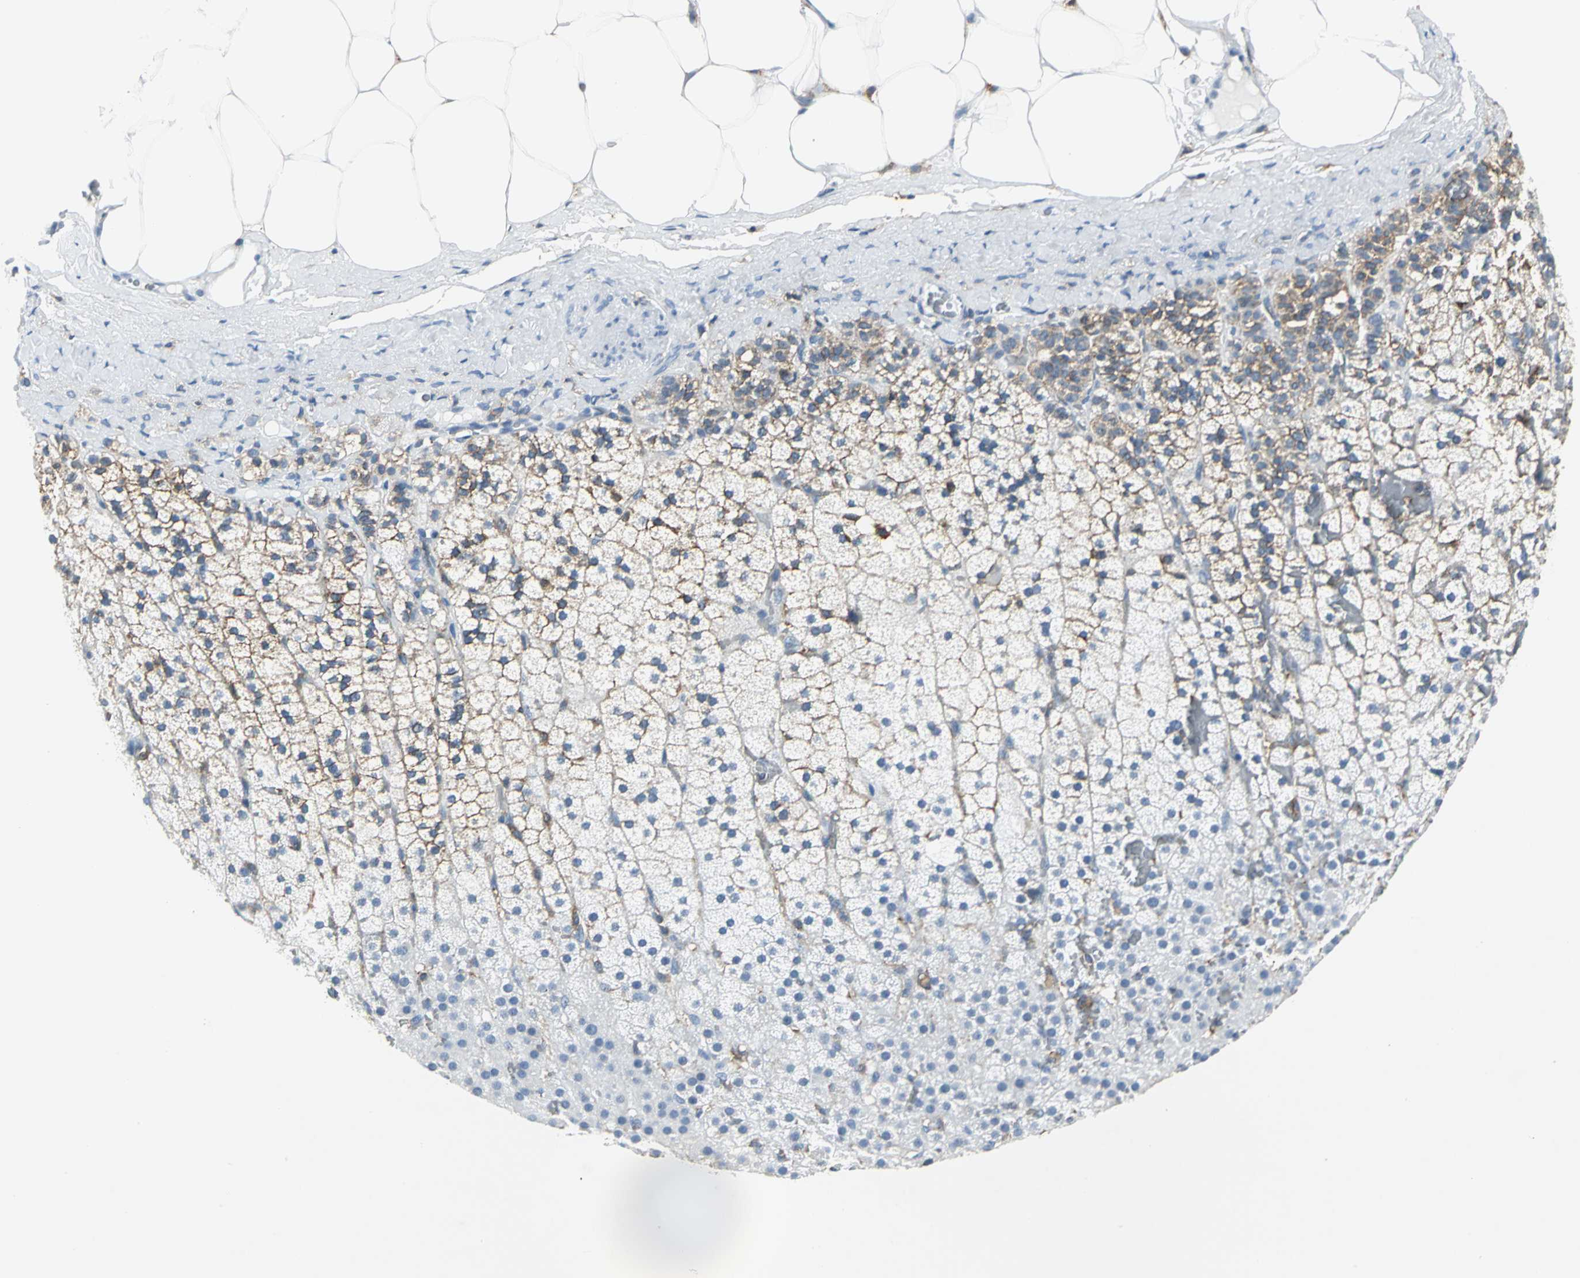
{"staining": {"intensity": "moderate", "quantity": "<25%", "location": "cytoplasmic/membranous"}, "tissue": "adrenal gland", "cell_type": "Glandular cells", "image_type": "normal", "snomed": [{"axis": "morphology", "description": "Normal tissue, NOS"}, {"axis": "topography", "description": "Adrenal gland"}], "caption": "The histopathology image shows a brown stain indicating the presence of a protein in the cytoplasmic/membranous of glandular cells in adrenal gland. (DAB (3,3'-diaminobenzidine) = brown stain, brightfield microscopy at high magnification).", "gene": "IQGAP2", "patient": {"sex": "male", "age": 35}}